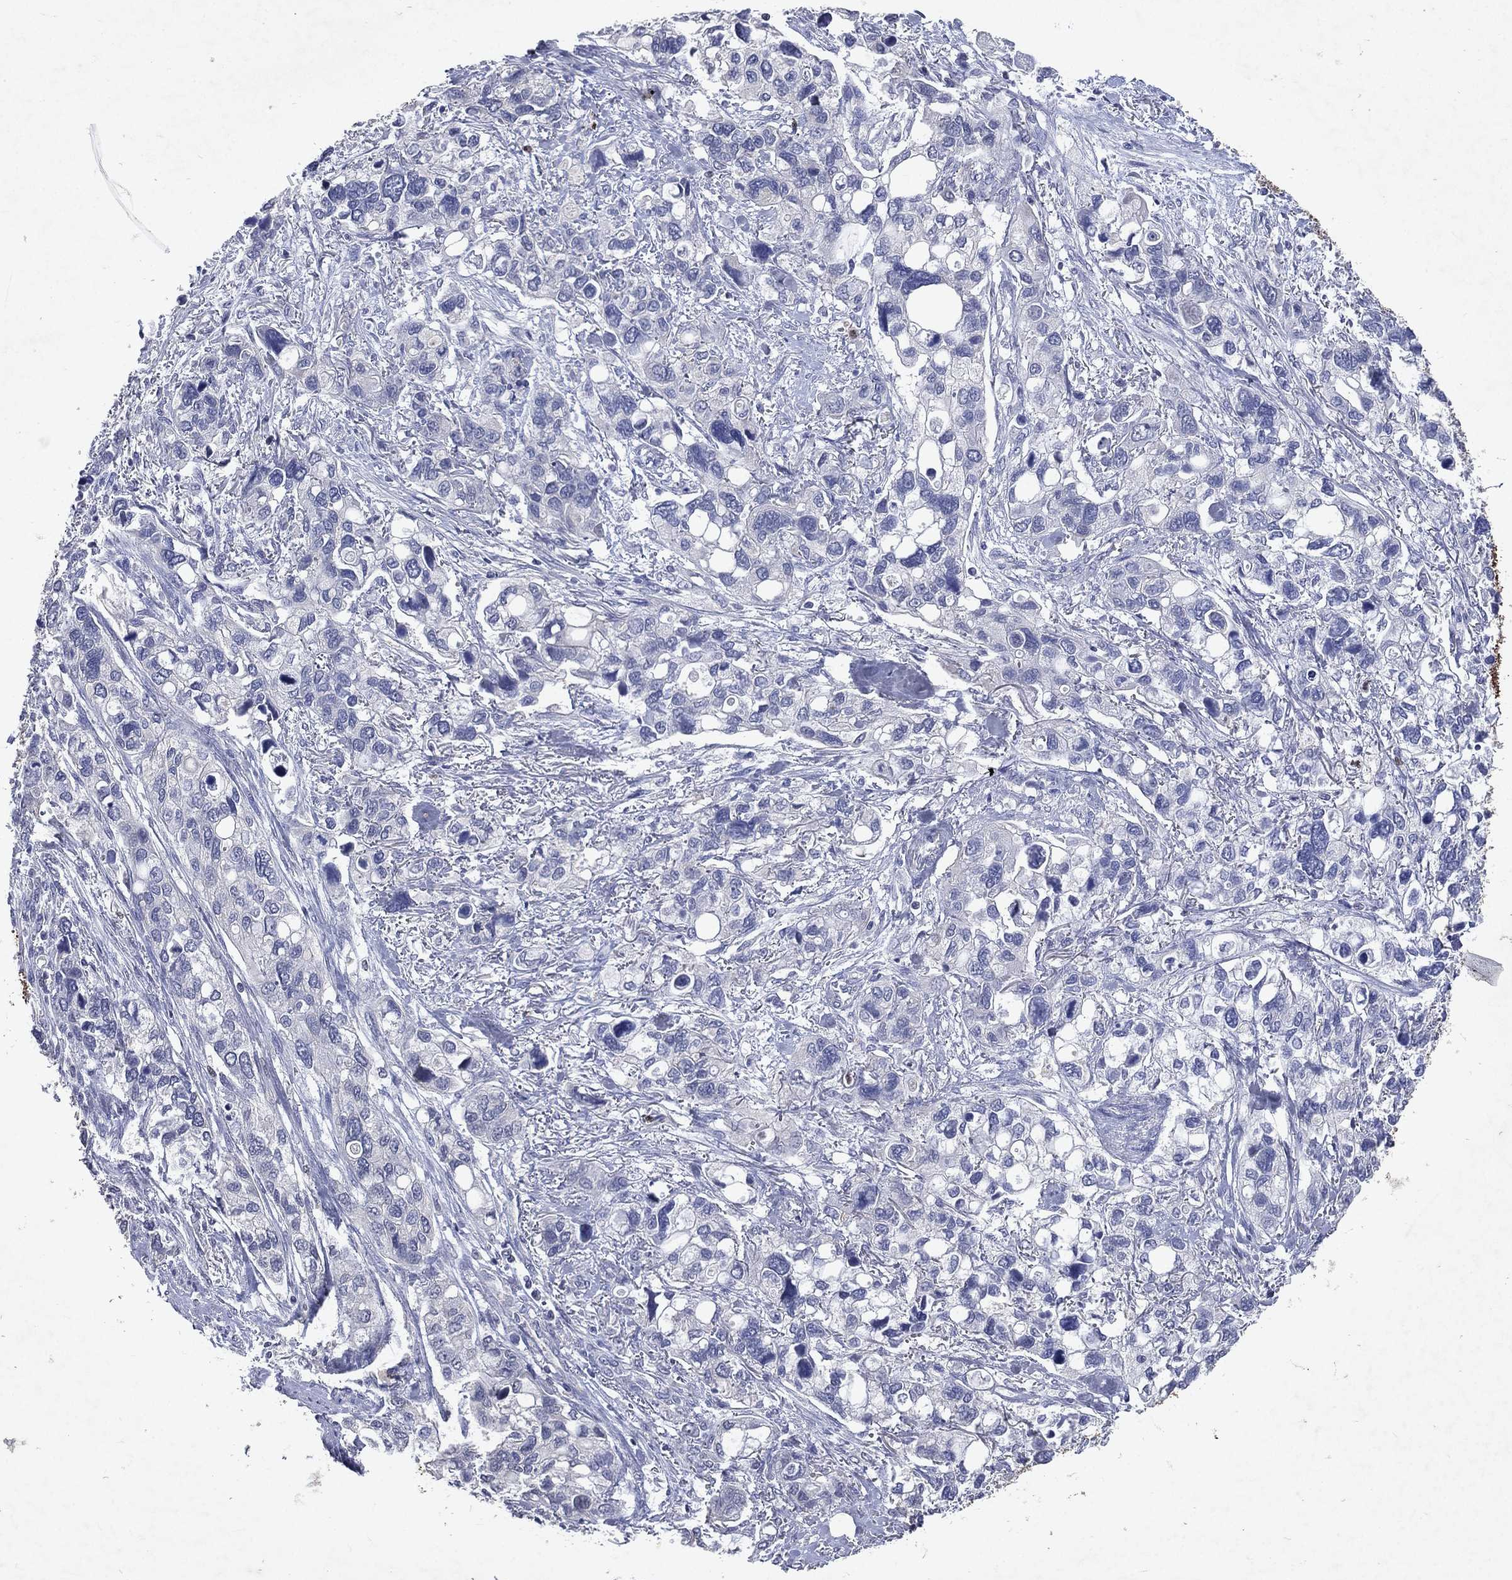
{"staining": {"intensity": "negative", "quantity": "none", "location": "none"}, "tissue": "stomach cancer", "cell_type": "Tumor cells", "image_type": "cancer", "snomed": [{"axis": "morphology", "description": "Adenocarcinoma, NOS"}, {"axis": "topography", "description": "Stomach, upper"}], "caption": "A histopathology image of adenocarcinoma (stomach) stained for a protein reveals no brown staining in tumor cells.", "gene": "SLC34A2", "patient": {"sex": "female", "age": 81}}